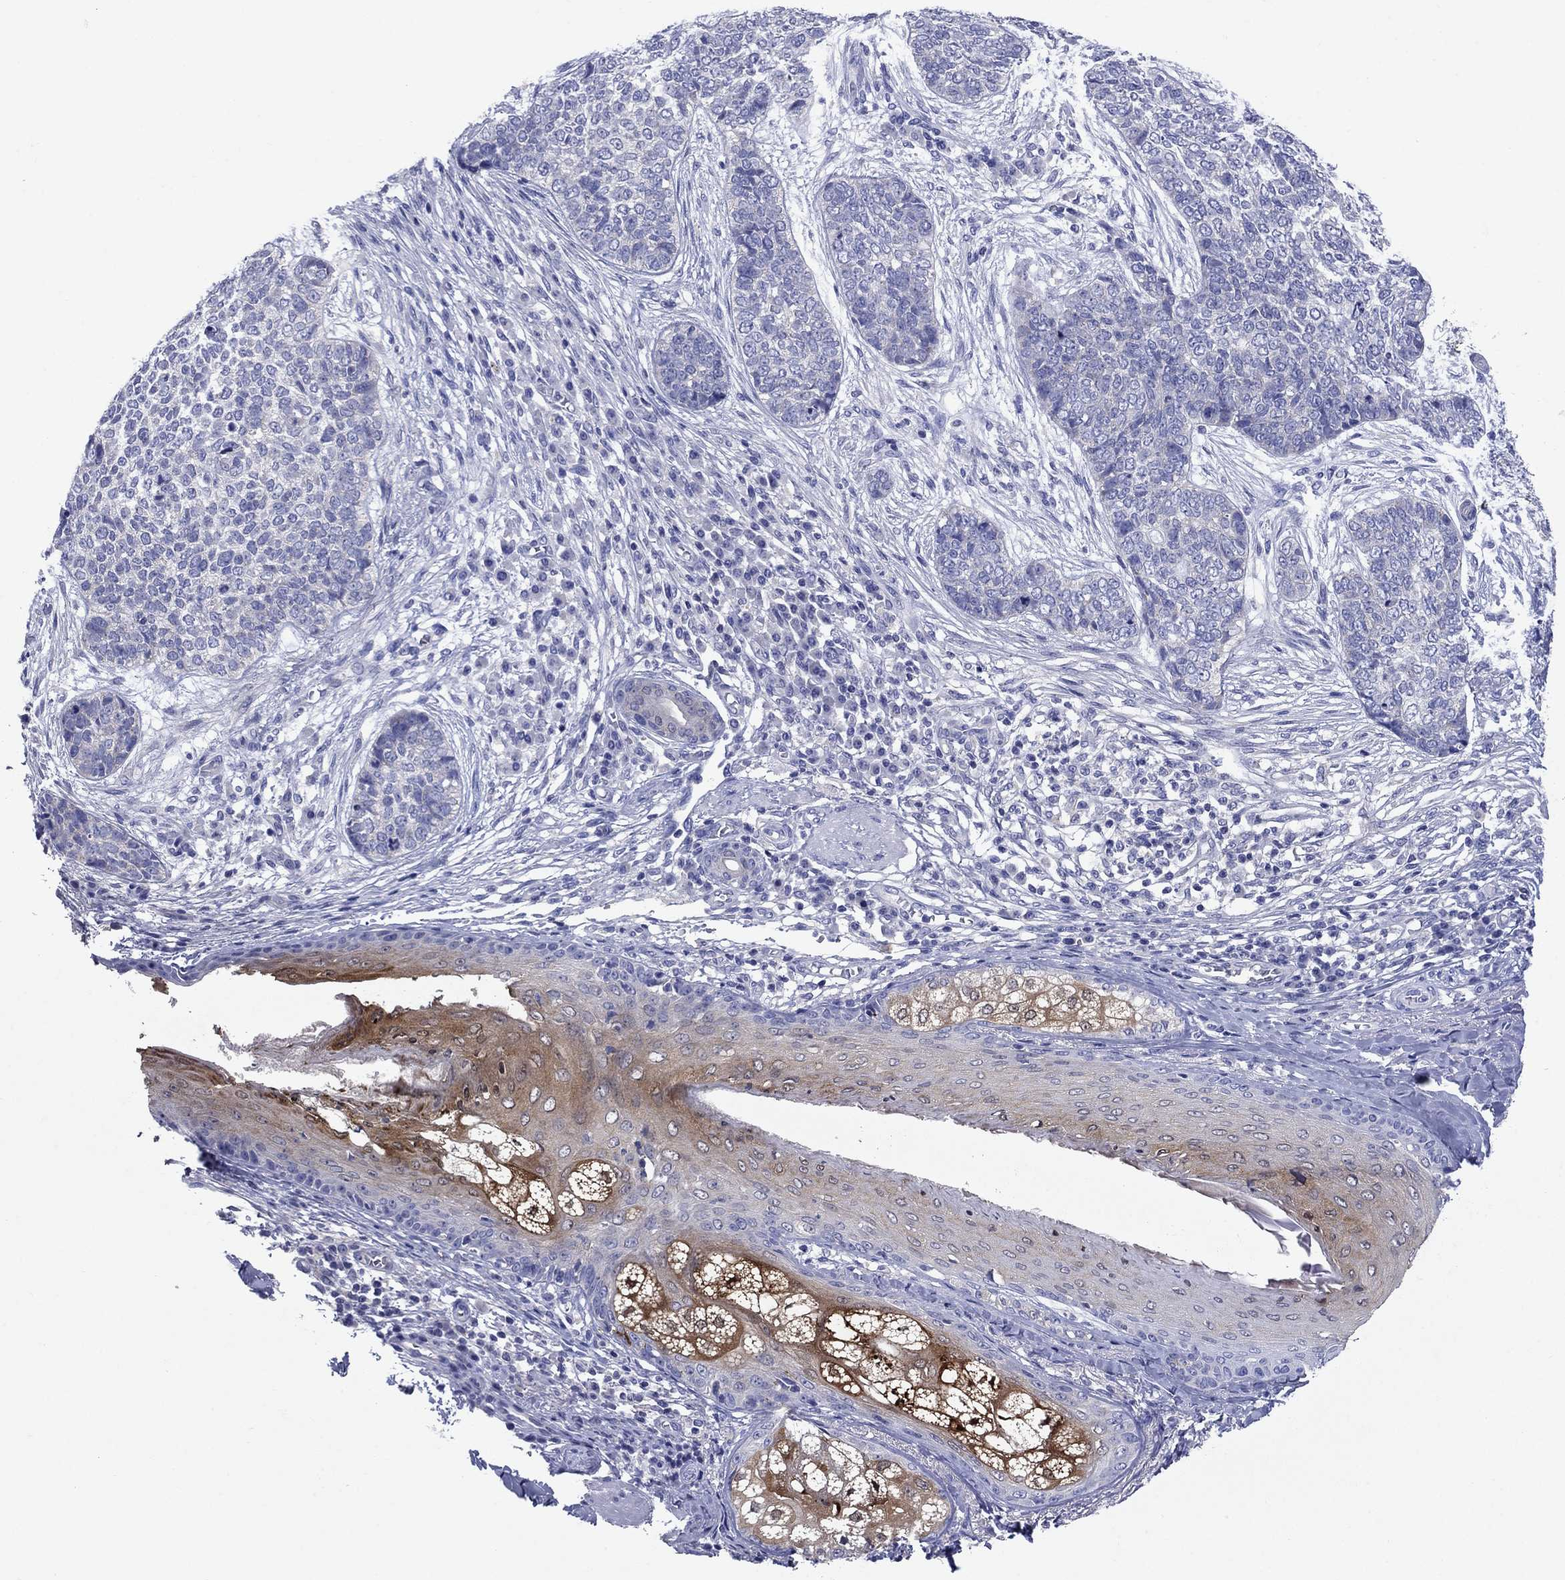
{"staining": {"intensity": "negative", "quantity": "none", "location": "none"}, "tissue": "skin cancer", "cell_type": "Tumor cells", "image_type": "cancer", "snomed": [{"axis": "morphology", "description": "Basal cell carcinoma"}, {"axis": "topography", "description": "Skin"}], "caption": "Immunohistochemistry (IHC) of skin cancer demonstrates no staining in tumor cells.", "gene": "SULT2B1", "patient": {"sex": "female", "age": 69}}